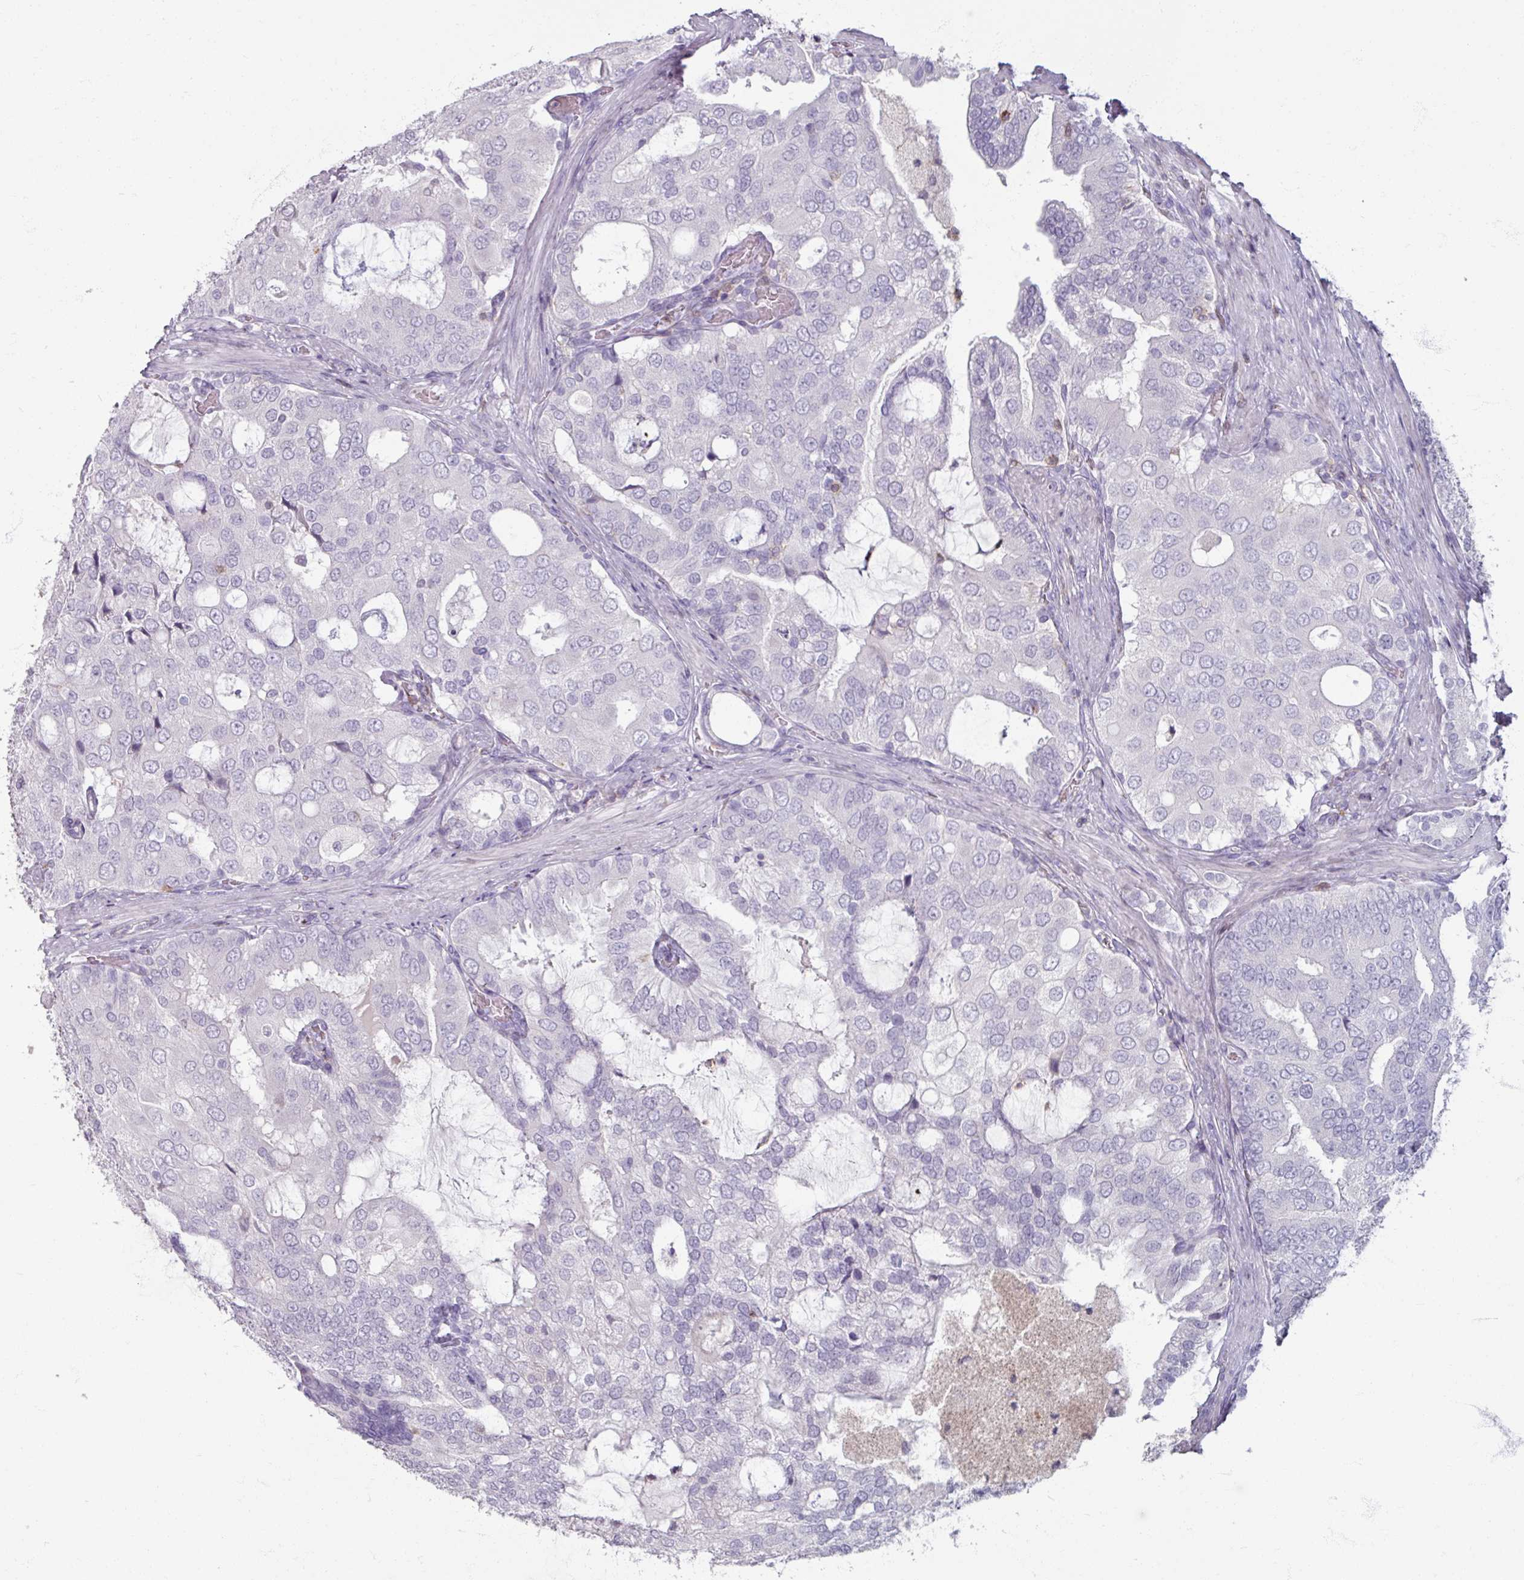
{"staining": {"intensity": "negative", "quantity": "none", "location": "none"}, "tissue": "prostate cancer", "cell_type": "Tumor cells", "image_type": "cancer", "snomed": [{"axis": "morphology", "description": "Adenocarcinoma, High grade"}, {"axis": "topography", "description": "Prostate"}], "caption": "Tumor cells are negative for protein expression in human prostate cancer.", "gene": "PTPRC", "patient": {"sex": "male", "age": 55}}